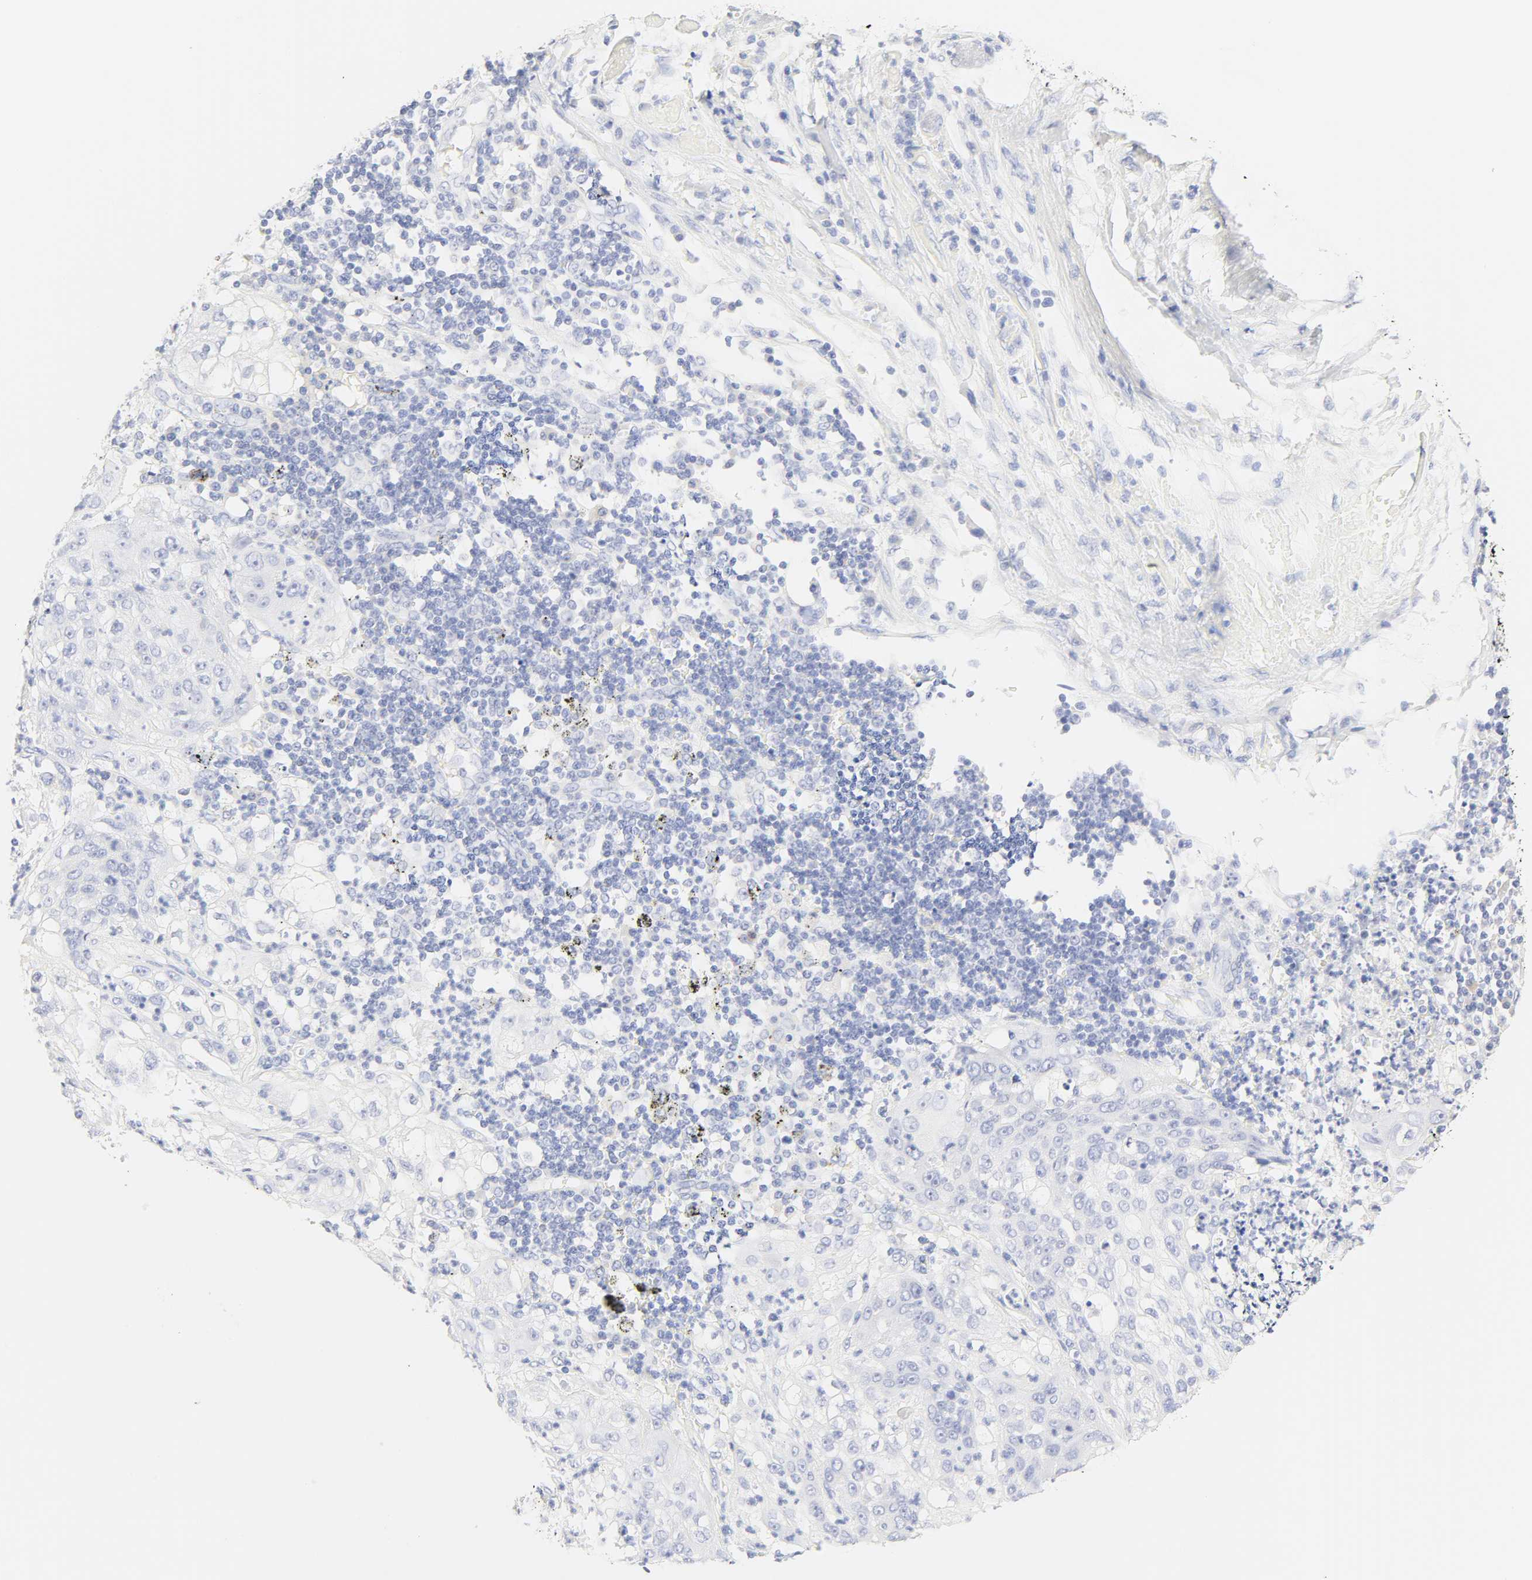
{"staining": {"intensity": "negative", "quantity": "none", "location": "none"}, "tissue": "lung cancer", "cell_type": "Tumor cells", "image_type": "cancer", "snomed": [{"axis": "morphology", "description": "Inflammation, NOS"}, {"axis": "morphology", "description": "Squamous cell carcinoma, NOS"}, {"axis": "topography", "description": "Lymph node"}, {"axis": "topography", "description": "Soft tissue"}, {"axis": "topography", "description": "Lung"}], "caption": "Immunohistochemistry (IHC) histopathology image of lung cancer stained for a protein (brown), which reveals no staining in tumor cells.", "gene": "SLCO1B3", "patient": {"sex": "male", "age": 66}}